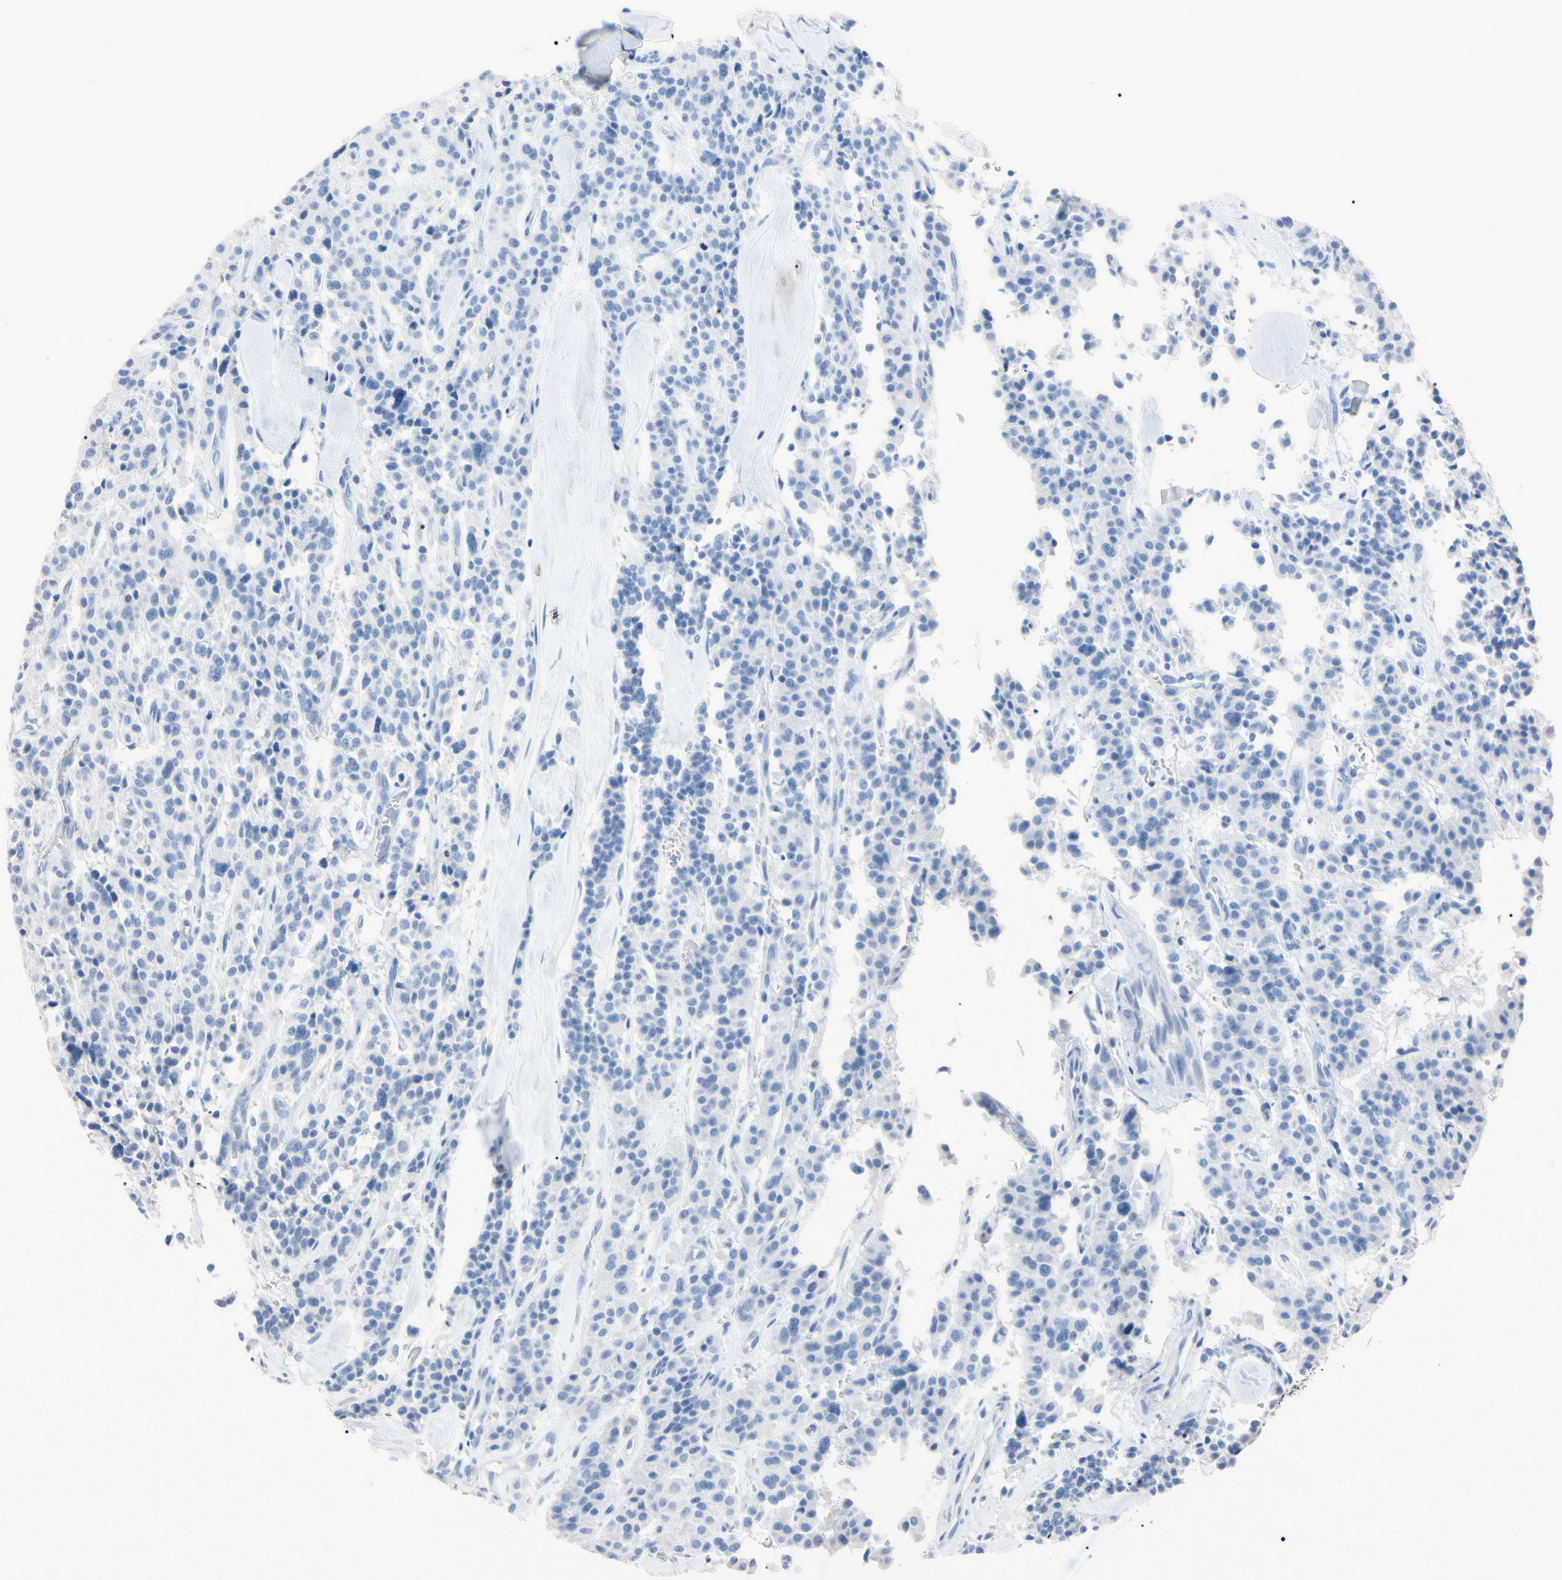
{"staining": {"intensity": "negative", "quantity": "none", "location": "none"}, "tissue": "carcinoid", "cell_type": "Tumor cells", "image_type": "cancer", "snomed": [{"axis": "morphology", "description": "Carcinoid, malignant, NOS"}, {"axis": "topography", "description": "Lung"}], "caption": "Immunohistochemistry (IHC) of human carcinoid (malignant) displays no expression in tumor cells.", "gene": "ELN", "patient": {"sex": "male", "age": 30}}